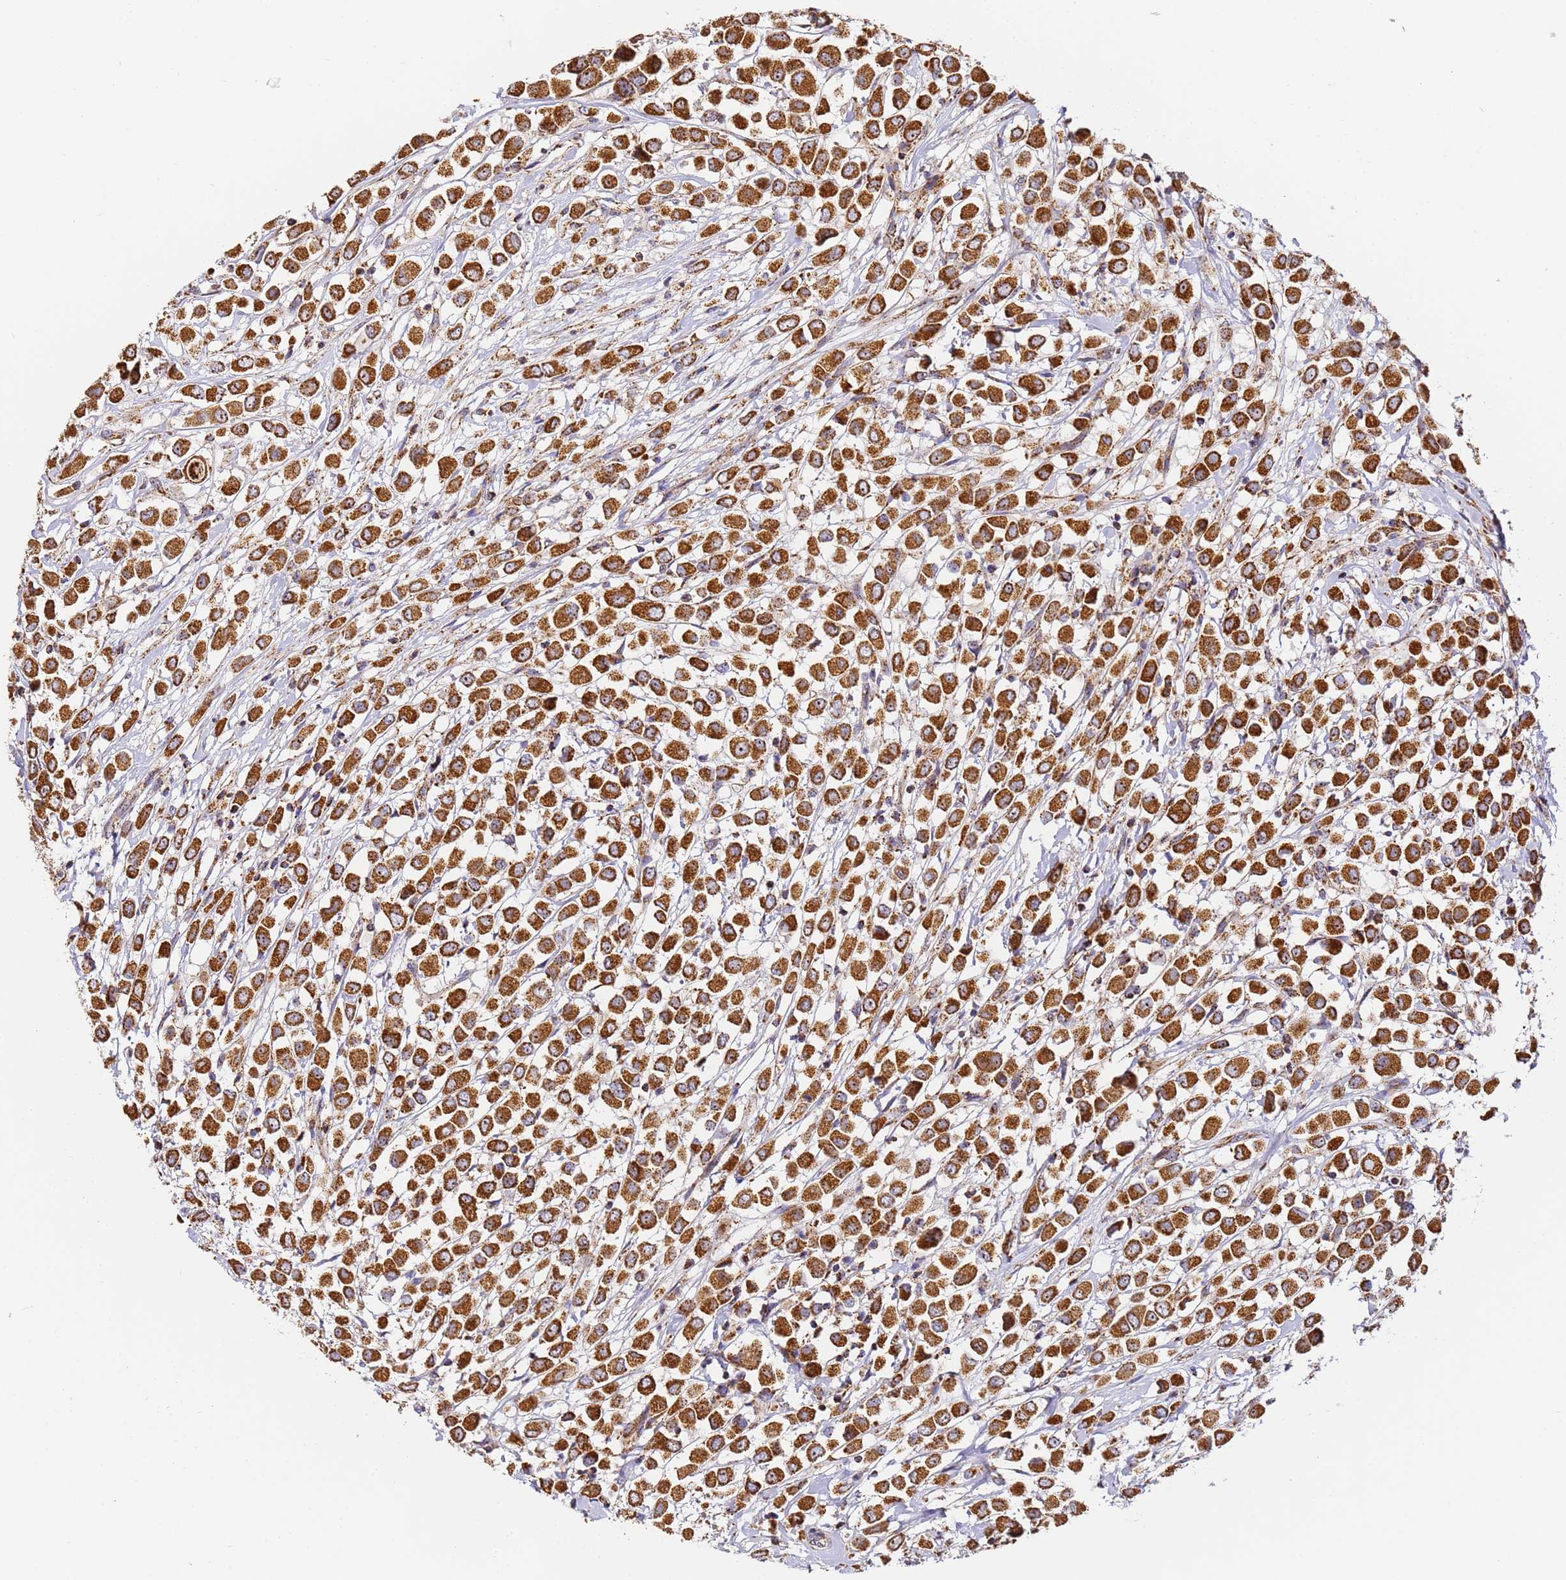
{"staining": {"intensity": "strong", "quantity": ">75%", "location": "cytoplasmic/membranous,nuclear"}, "tissue": "breast cancer", "cell_type": "Tumor cells", "image_type": "cancer", "snomed": [{"axis": "morphology", "description": "Duct carcinoma"}, {"axis": "topography", "description": "Breast"}], "caption": "A high-resolution image shows immunohistochemistry (IHC) staining of breast intraductal carcinoma, which demonstrates strong cytoplasmic/membranous and nuclear positivity in approximately >75% of tumor cells.", "gene": "FRG2C", "patient": {"sex": "female", "age": 61}}